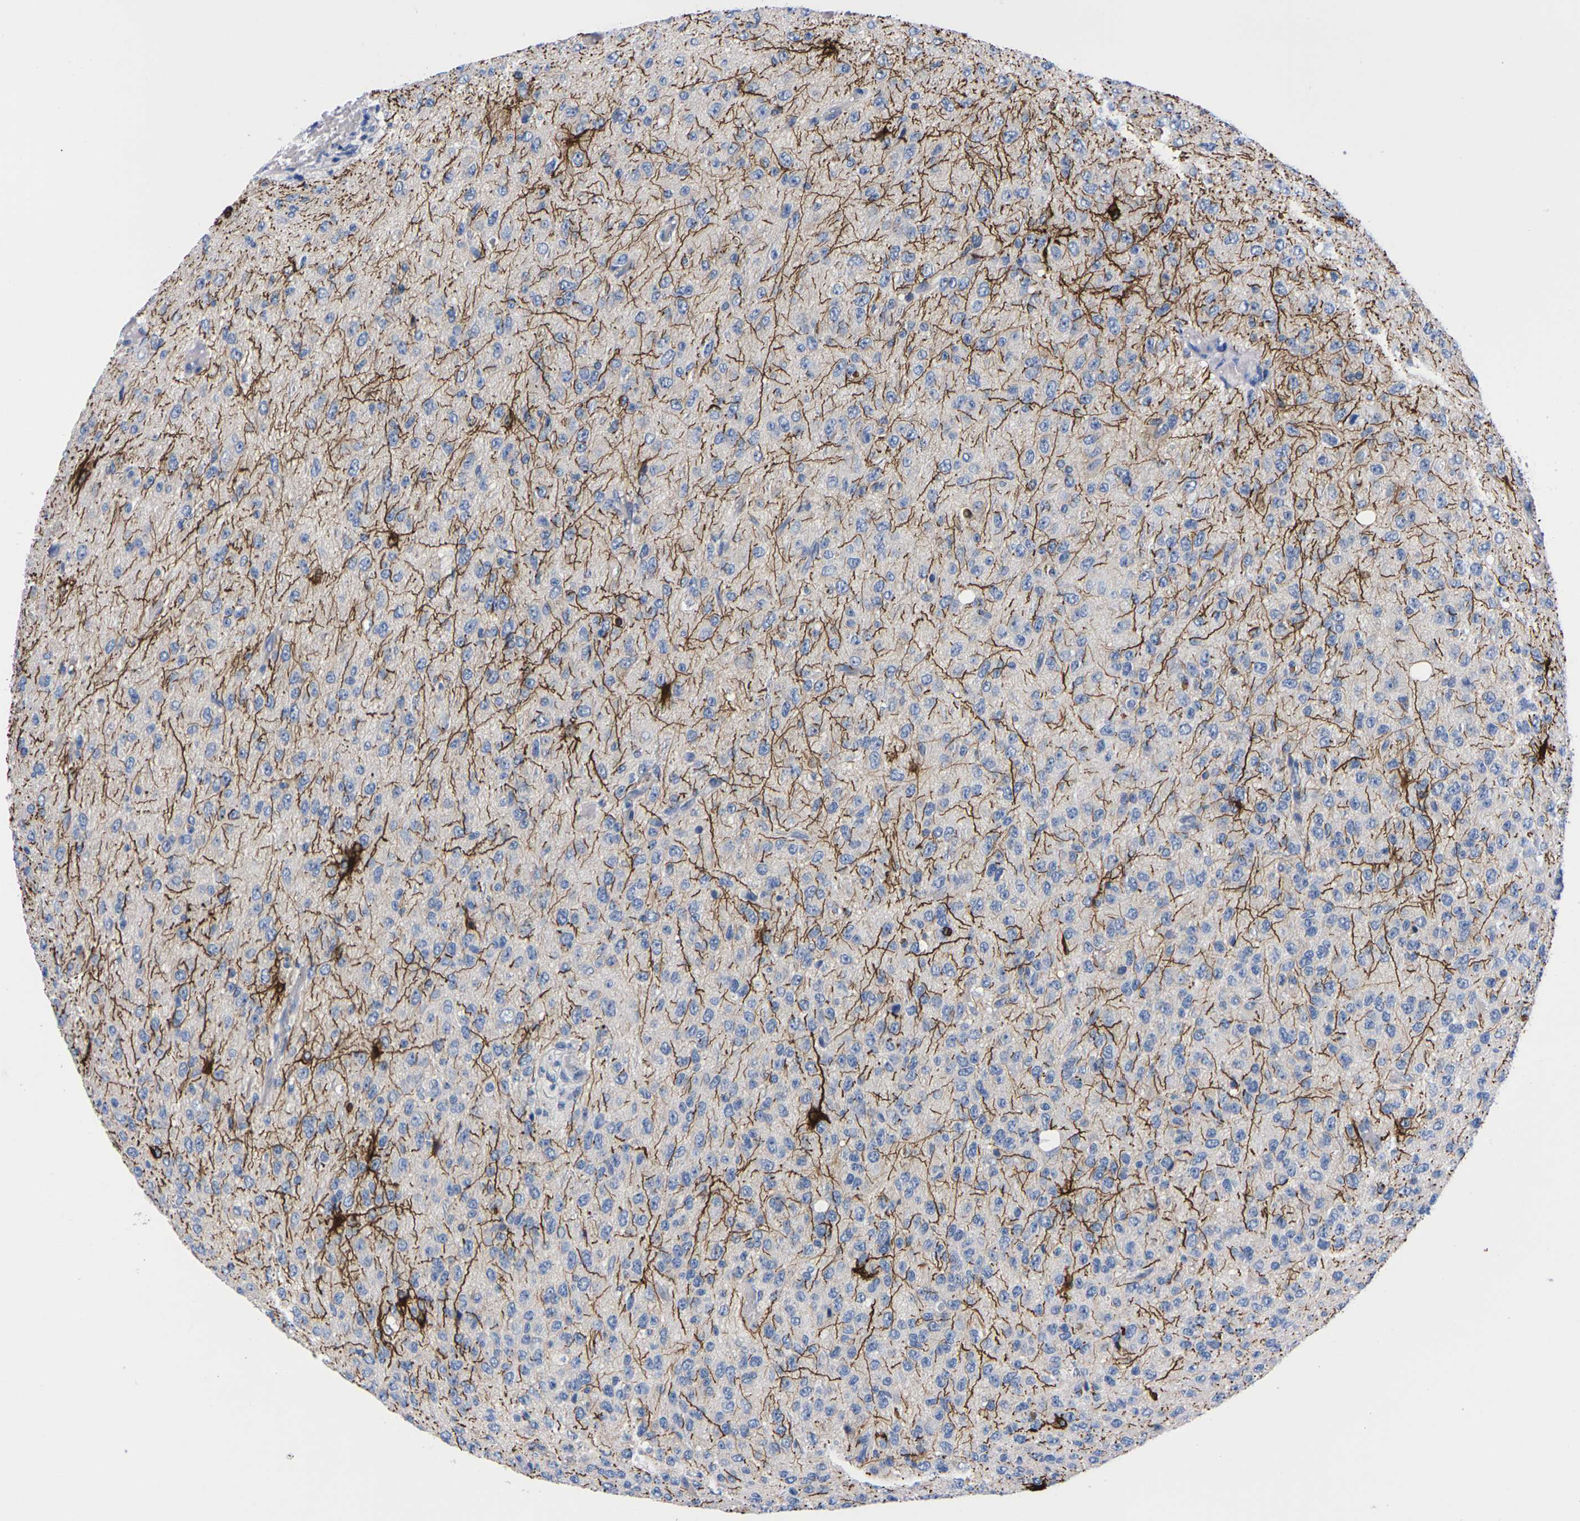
{"staining": {"intensity": "negative", "quantity": "none", "location": "none"}, "tissue": "glioma", "cell_type": "Tumor cells", "image_type": "cancer", "snomed": [{"axis": "morphology", "description": "Glioma, malignant, High grade"}, {"axis": "topography", "description": "pancreas cauda"}], "caption": "The micrograph shows no staining of tumor cells in high-grade glioma (malignant).", "gene": "FAM210A", "patient": {"sex": "male", "age": 60}}